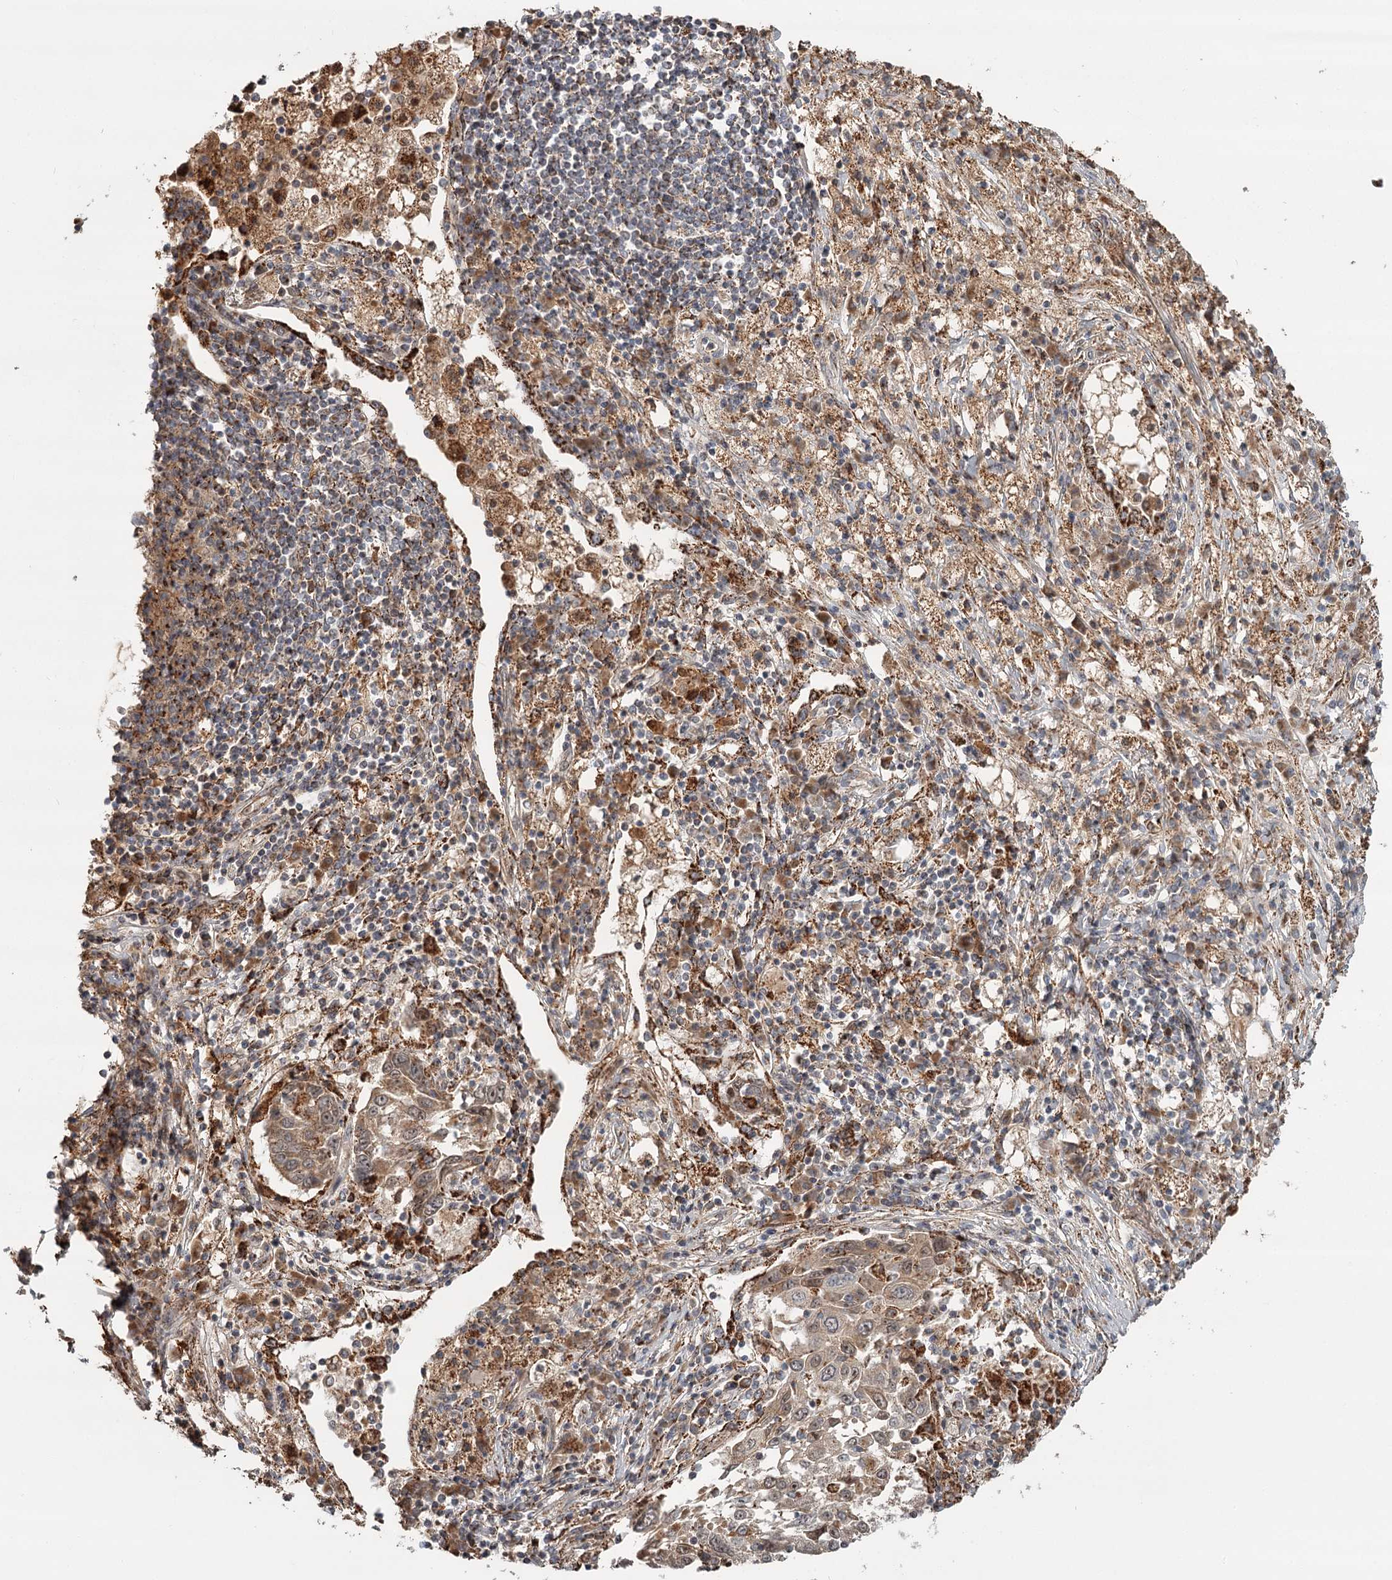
{"staining": {"intensity": "weak", "quantity": "25%-75%", "location": "cytoplasmic/membranous"}, "tissue": "lung cancer", "cell_type": "Tumor cells", "image_type": "cancer", "snomed": [{"axis": "morphology", "description": "Squamous cell carcinoma, NOS"}, {"axis": "topography", "description": "Lung"}], "caption": "Brown immunohistochemical staining in lung cancer (squamous cell carcinoma) reveals weak cytoplasmic/membranous staining in about 25%-75% of tumor cells. (brown staining indicates protein expression, while blue staining denotes nuclei).", "gene": "CDC123", "patient": {"sex": "male", "age": 65}}